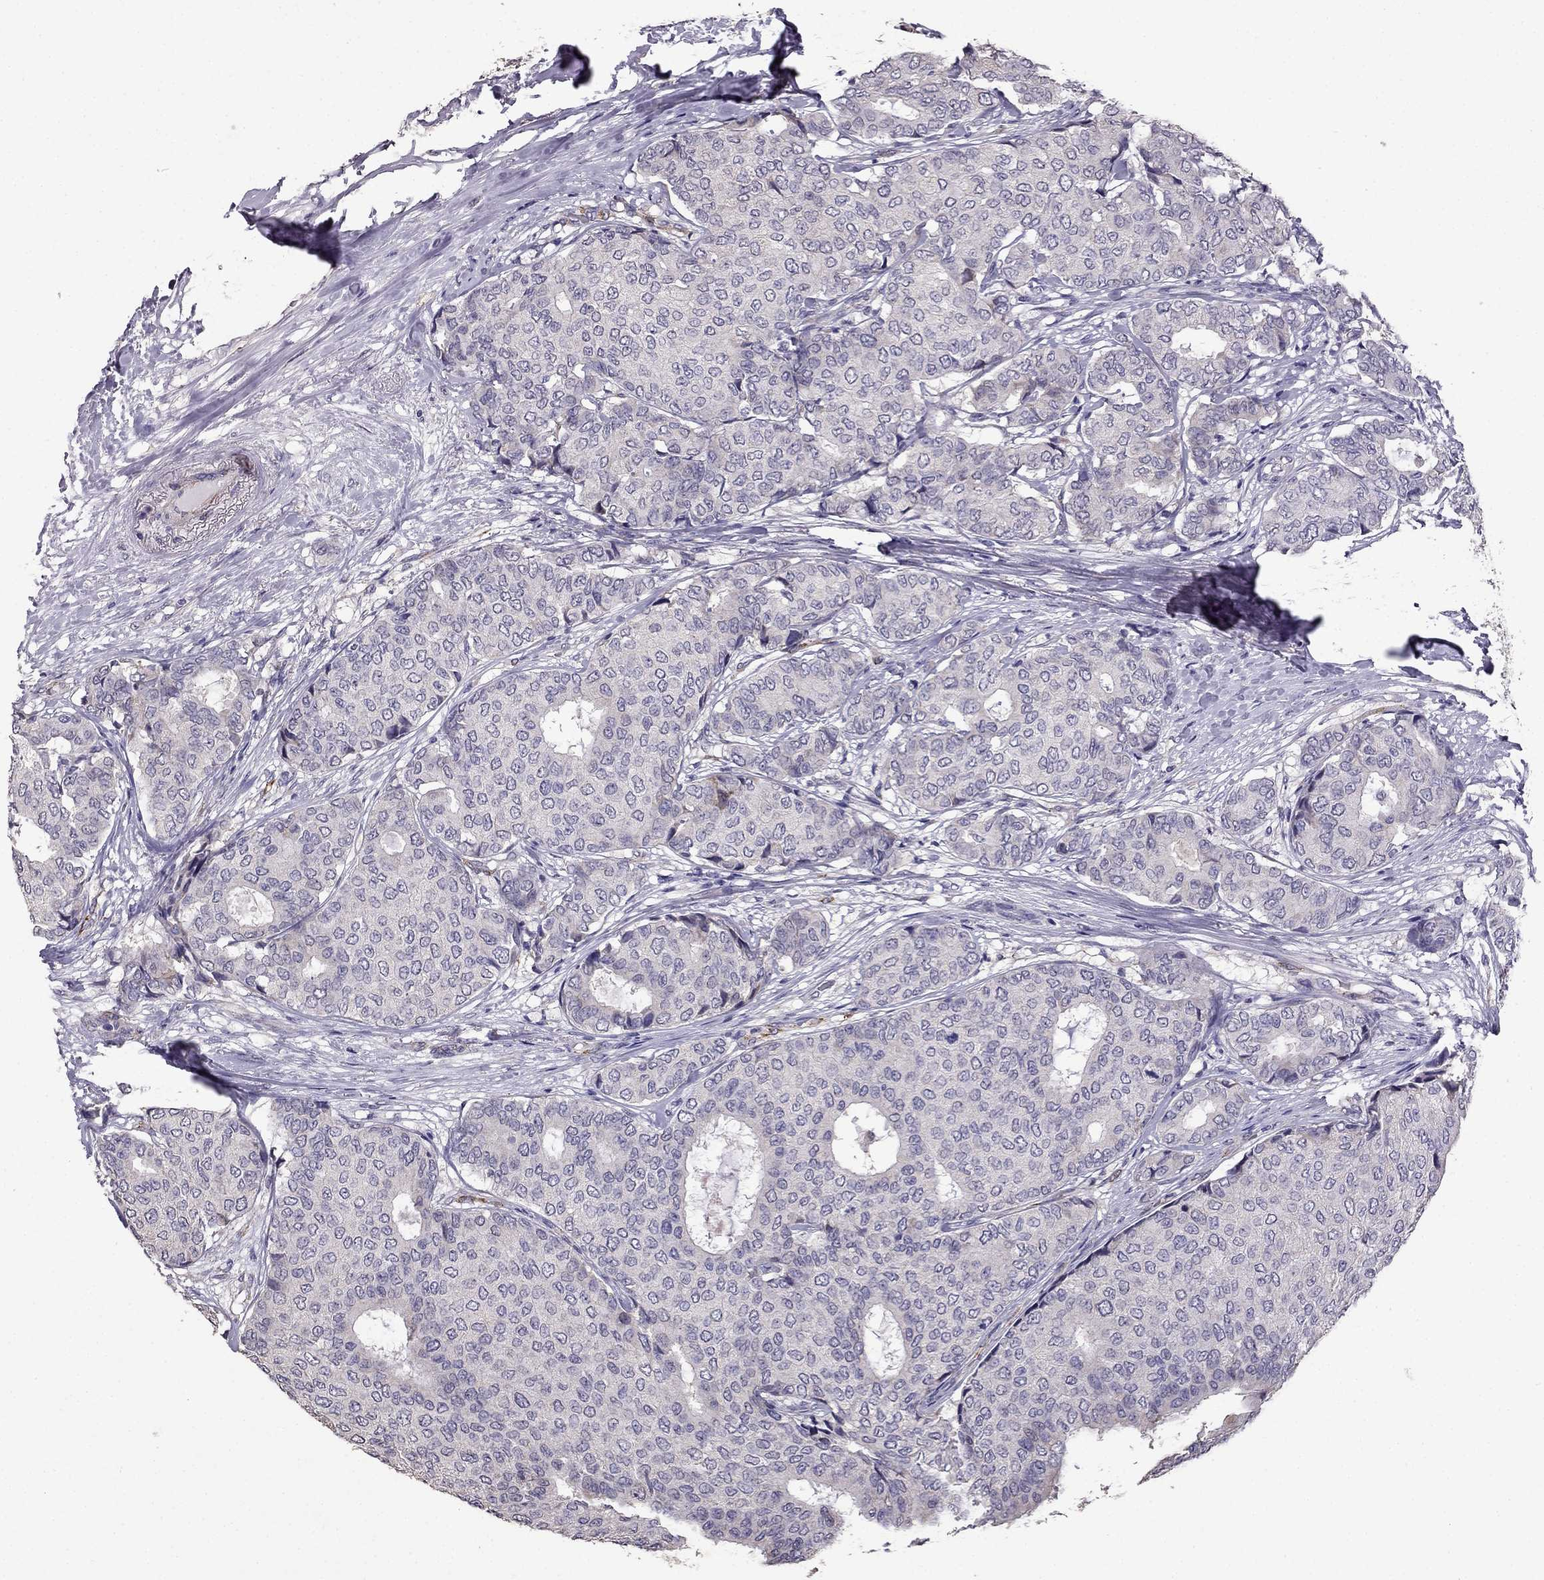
{"staining": {"intensity": "negative", "quantity": "none", "location": "none"}, "tissue": "breast cancer", "cell_type": "Tumor cells", "image_type": "cancer", "snomed": [{"axis": "morphology", "description": "Duct carcinoma"}, {"axis": "topography", "description": "Breast"}], "caption": "Immunohistochemical staining of infiltrating ductal carcinoma (breast) reveals no significant expression in tumor cells. (DAB IHC visualized using brightfield microscopy, high magnification).", "gene": "CDH9", "patient": {"sex": "female", "age": 75}}